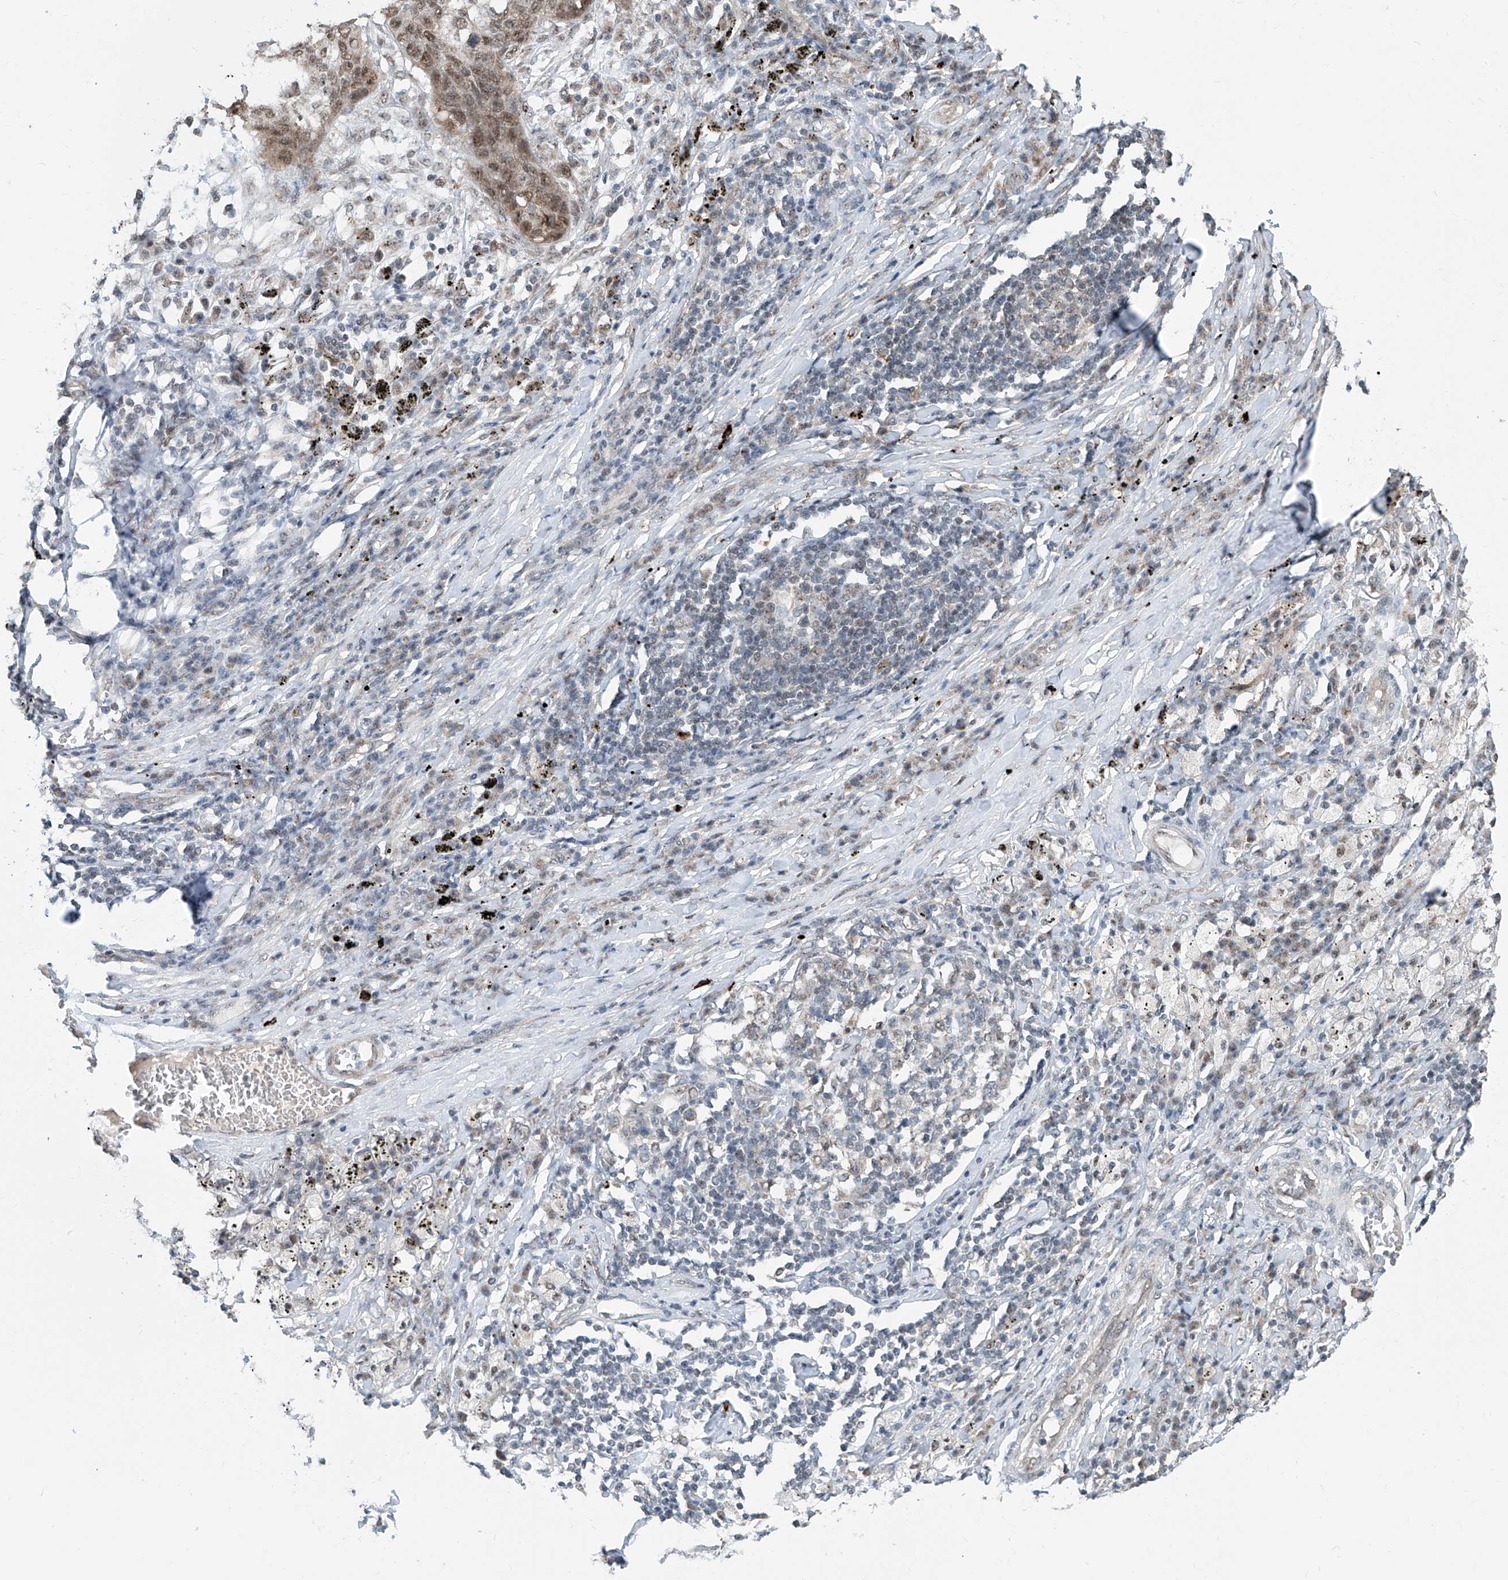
{"staining": {"intensity": "moderate", "quantity": ">75%", "location": "nuclear"}, "tissue": "lung cancer", "cell_type": "Tumor cells", "image_type": "cancer", "snomed": [{"axis": "morphology", "description": "Squamous cell carcinoma, NOS"}, {"axis": "topography", "description": "Lung"}], "caption": "The histopathology image shows a brown stain indicating the presence of a protein in the nuclear of tumor cells in squamous cell carcinoma (lung).", "gene": "SDE2", "patient": {"sex": "female", "age": 63}}